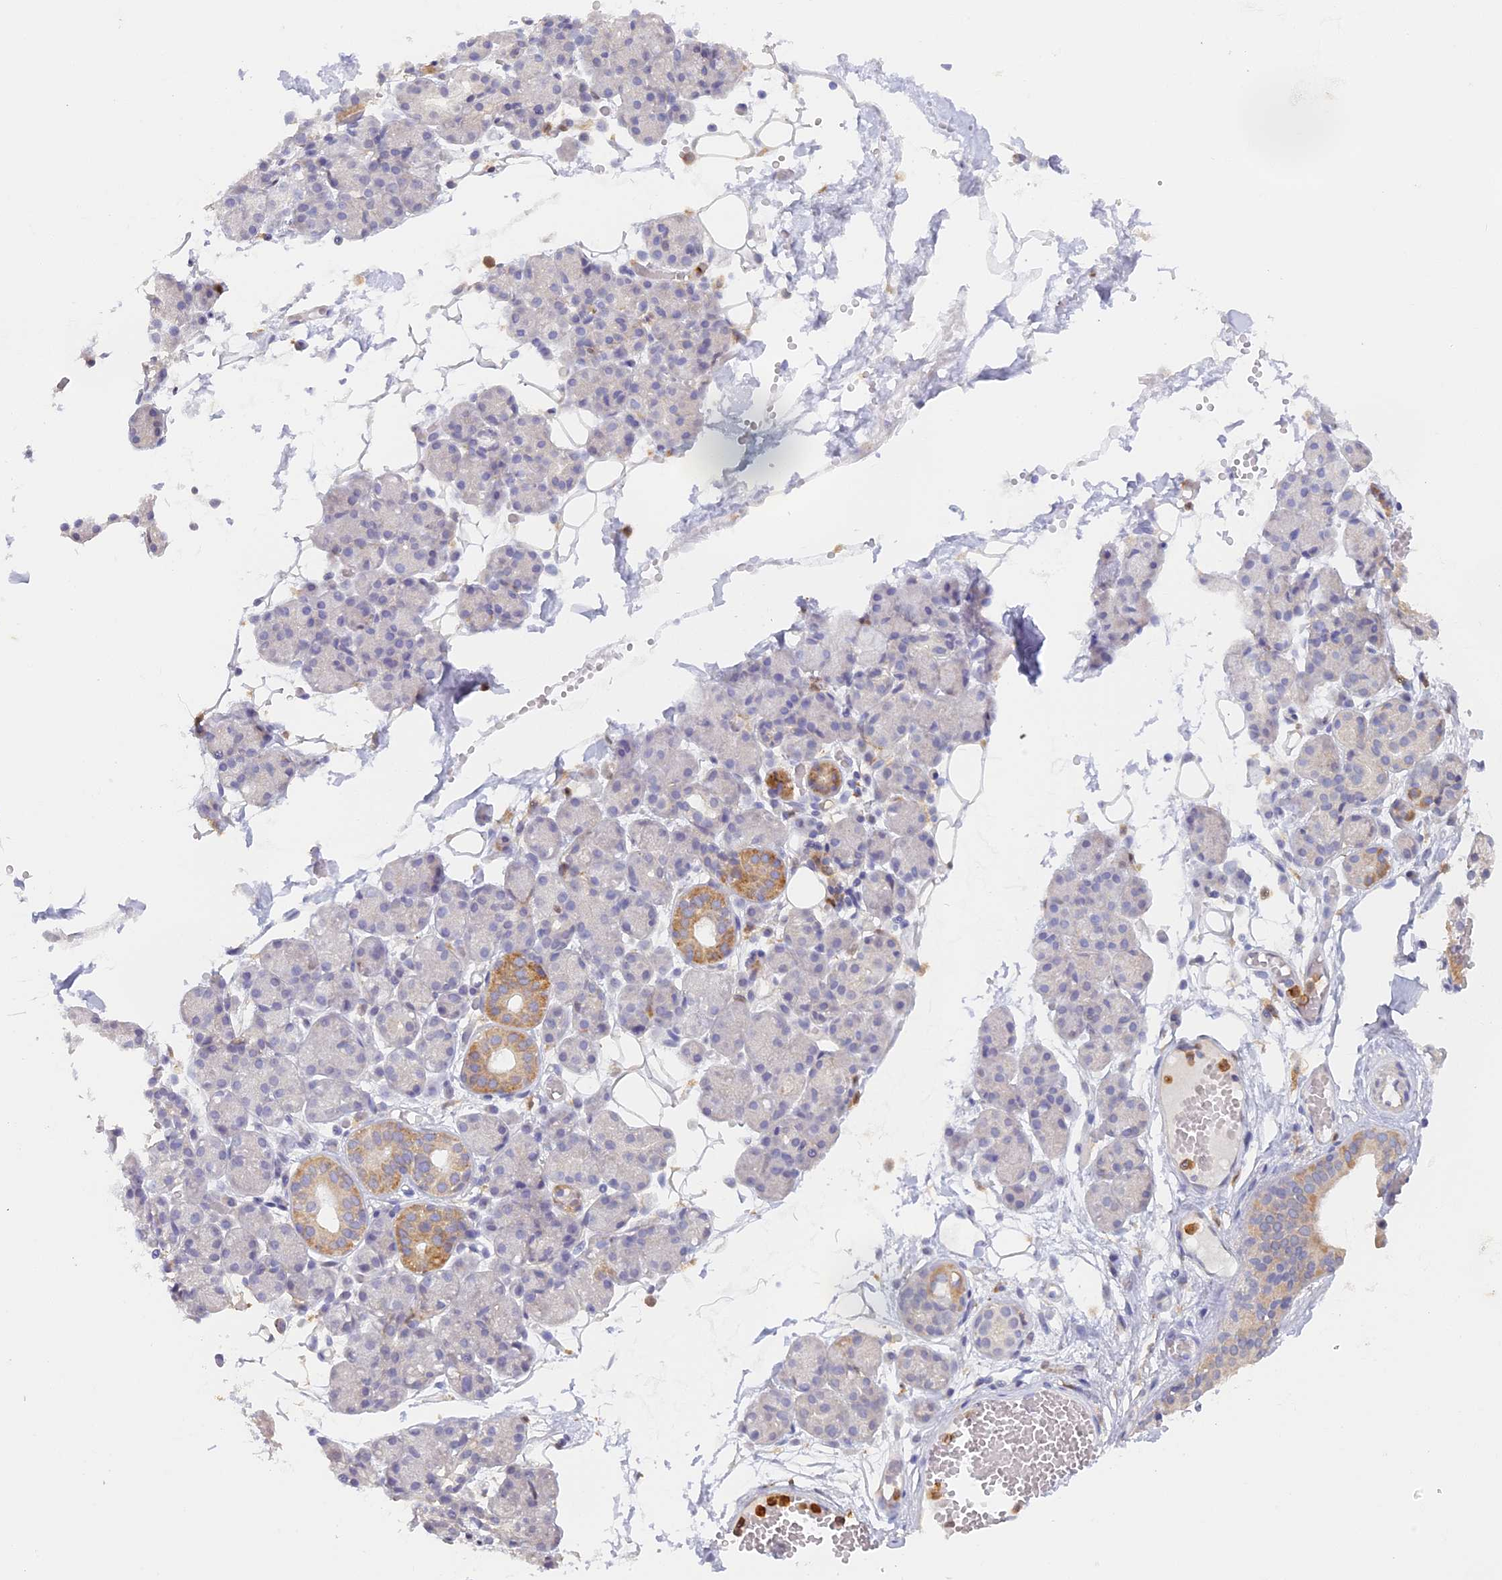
{"staining": {"intensity": "moderate", "quantity": "<25%", "location": "cytoplasmic/membranous"}, "tissue": "salivary gland", "cell_type": "Glandular cells", "image_type": "normal", "snomed": [{"axis": "morphology", "description": "Normal tissue, NOS"}, {"axis": "topography", "description": "Salivary gland"}], "caption": "Immunohistochemical staining of benign salivary gland demonstrates moderate cytoplasmic/membranous protein staining in about <25% of glandular cells. The protein of interest is stained brown, and the nuclei are stained in blue (DAB (3,3'-diaminobenzidine) IHC with brightfield microscopy, high magnification).", "gene": "NCF4", "patient": {"sex": "male", "age": 63}}